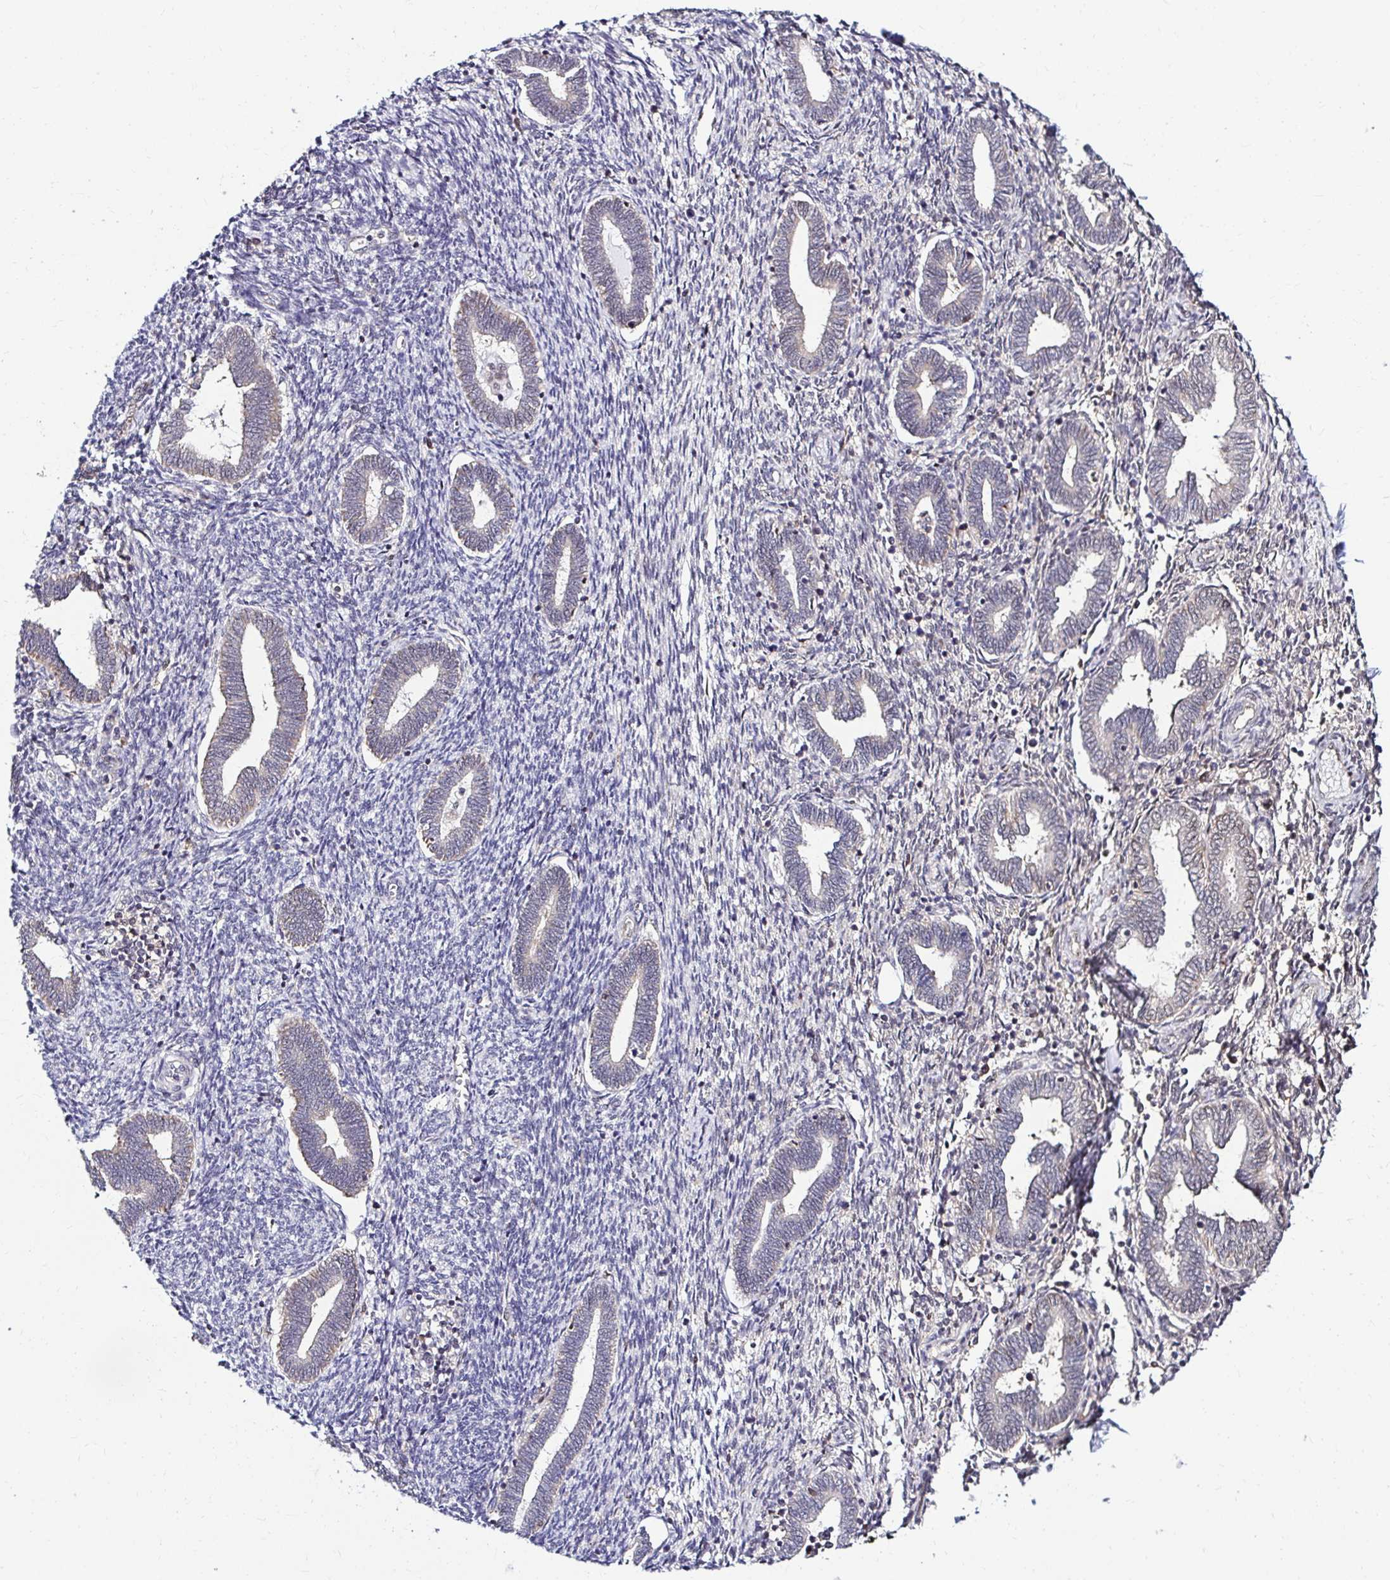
{"staining": {"intensity": "negative", "quantity": "none", "location": "none"}, "tissue": "endometrium", "cell_type": "Cells in endometrial stroma", "image_type": "normal", "snomed": [{"axis": "morphology", "description": "Normal tissue, NOS"}, {"axis": "topography", "description": "Endometrium"}], "caption": "The image demonstrates no significant staining in cells in endometrial stroma of endometrium. (Brightfield microscopy of DAB (3,3'-diaminobenzidine) IHC at high magnification).", "gene": "PSMD3", "patient": {"sex": "female", "age": 42}}